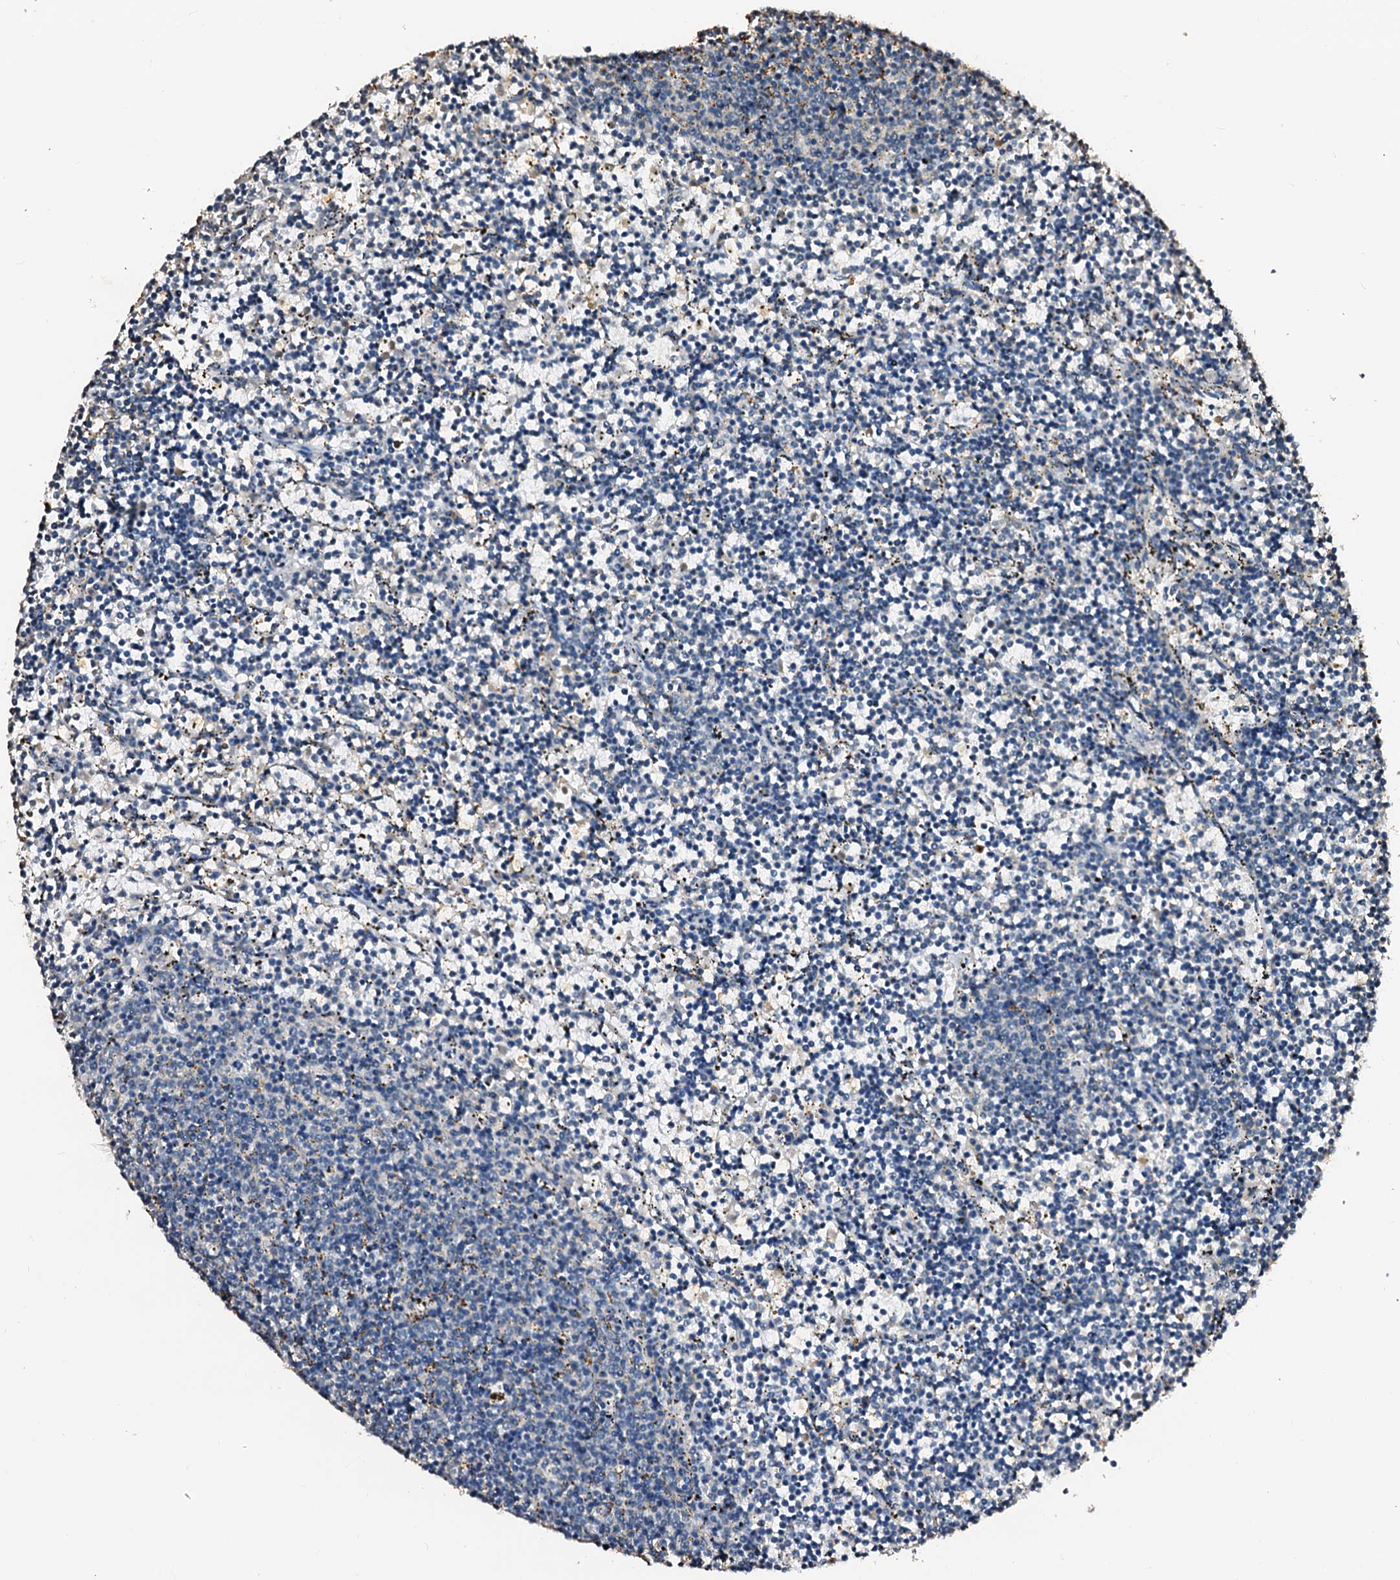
{"staining": {"intensity": "strong", "quantity": "<25%", "location": "cytoplasmic/membranous"}, "tissue": "lymphoma", "cell_type": "Tumor cells", "image_type": "cancer", "snomed": [{"axis": "morphology", "description": "Malignant lymphoma, non-Hodgkin's type, Low grade"}, {"axis": "topography", "description": "Spleen"}], "caption": "Immunohistochemical staining of malignant lymphoma, non-Hodgkin's type (low-grade) shows medium levels of strong cytoplasmic/membranous positivity in approximately <25% of tumor cells. The protein of interest is shown in brown color, while the nuclei are stained blue.", "gene": "MAOB", "patient": {"sex": "female", "age": 50}}